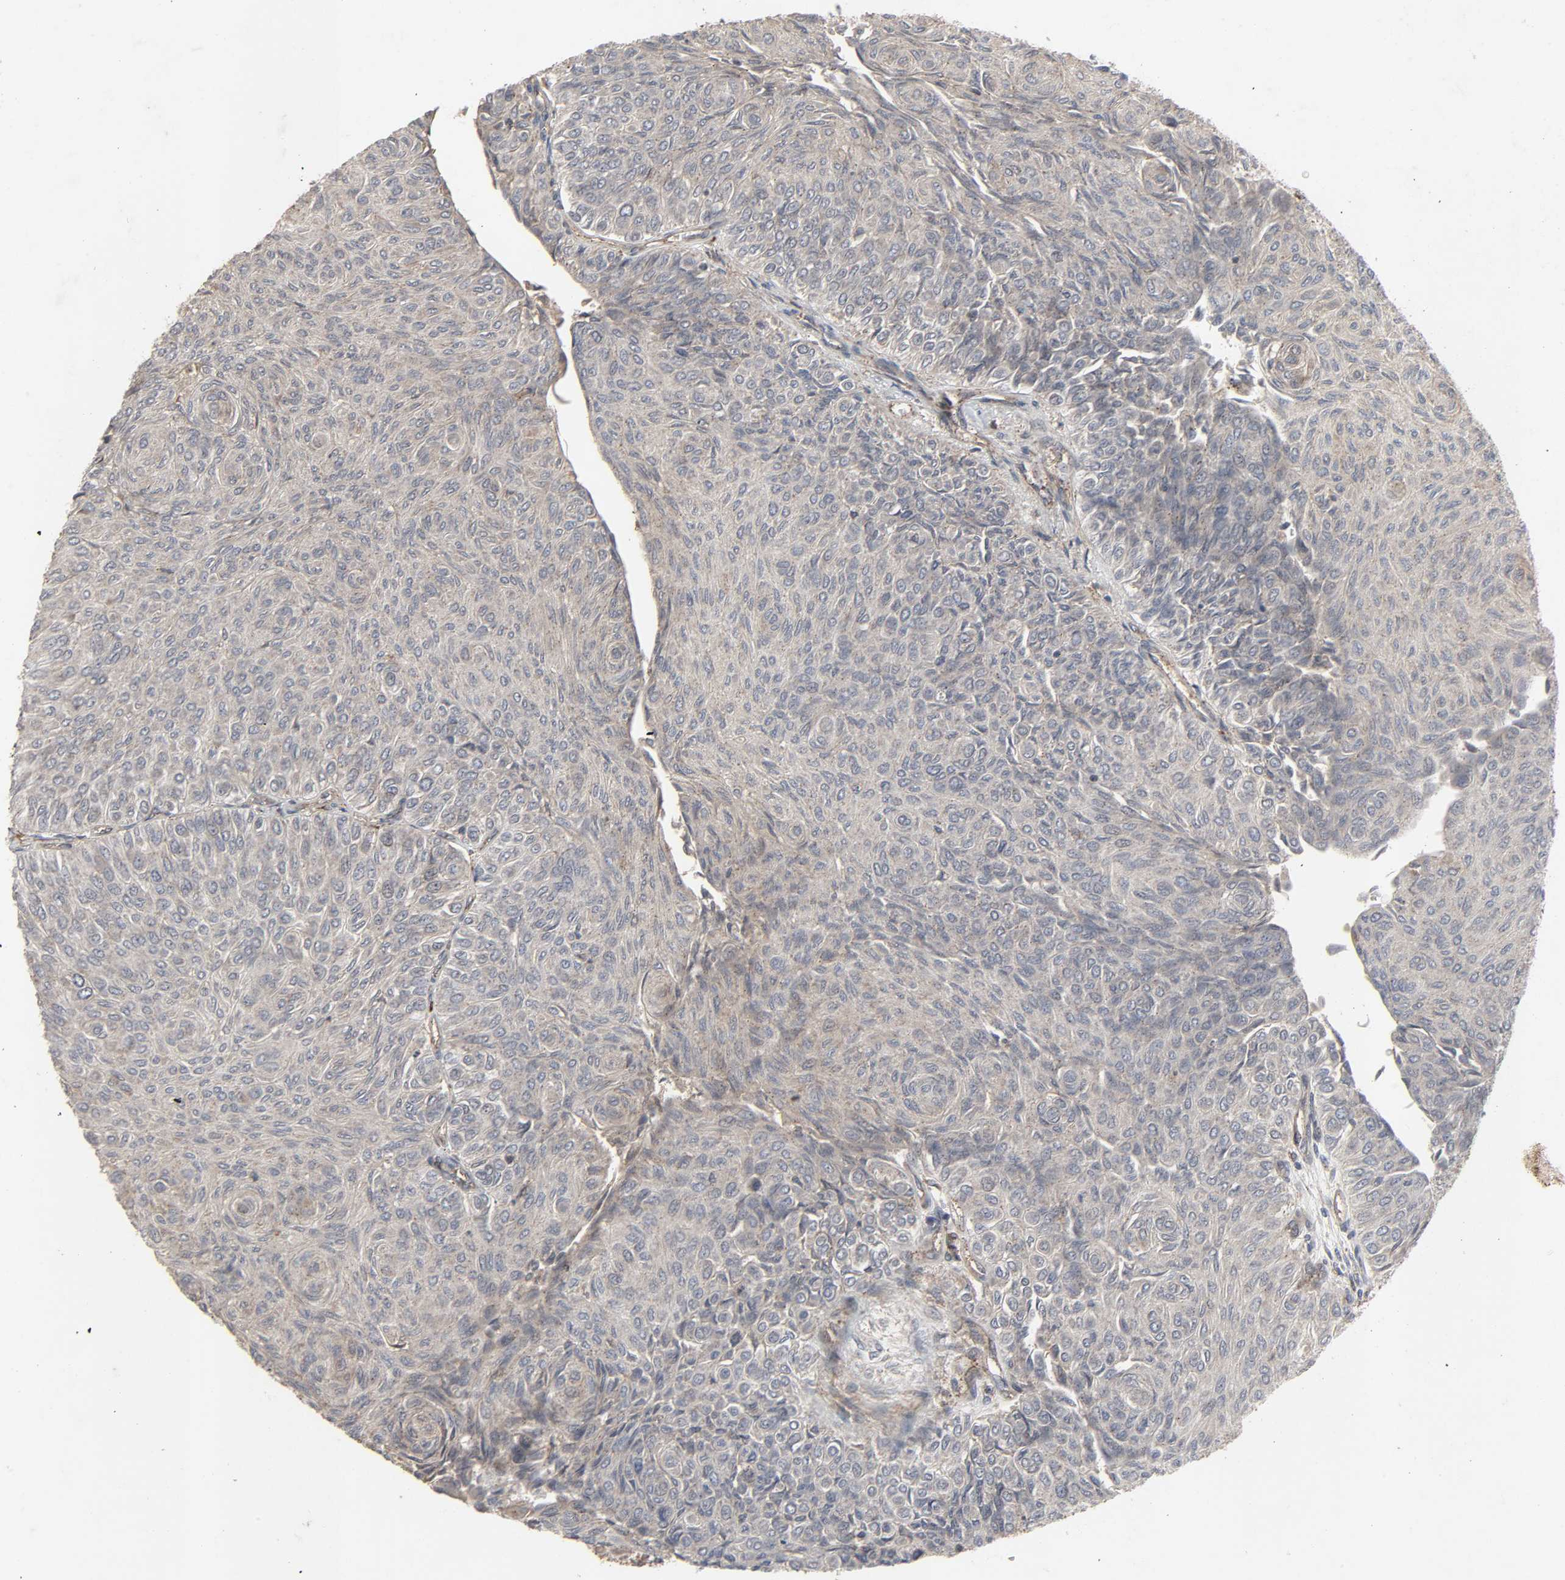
{"staining": {"intensity": "weak", "quantity": ">75%", "location": "cytoplasmic/membranous"}, "tissue": "urothelial cancer", "cell_type": "Tumor cells", "image_type": "cancer", "snomed": [{"axis": "morphology", "description": "Urothelial carcinoma, Low grade"}, {"axis": "topography", "description": "Urinary bladder"}], "caption": "A histopathology image showing weak cytoplasmic/membranous positivity in about >75% of tumor cells in urothelial cancer, as visualized by brown immunohistochemical staining.", "gene": "ADCY4", "patient": {"sex": "male", "age": 78}}